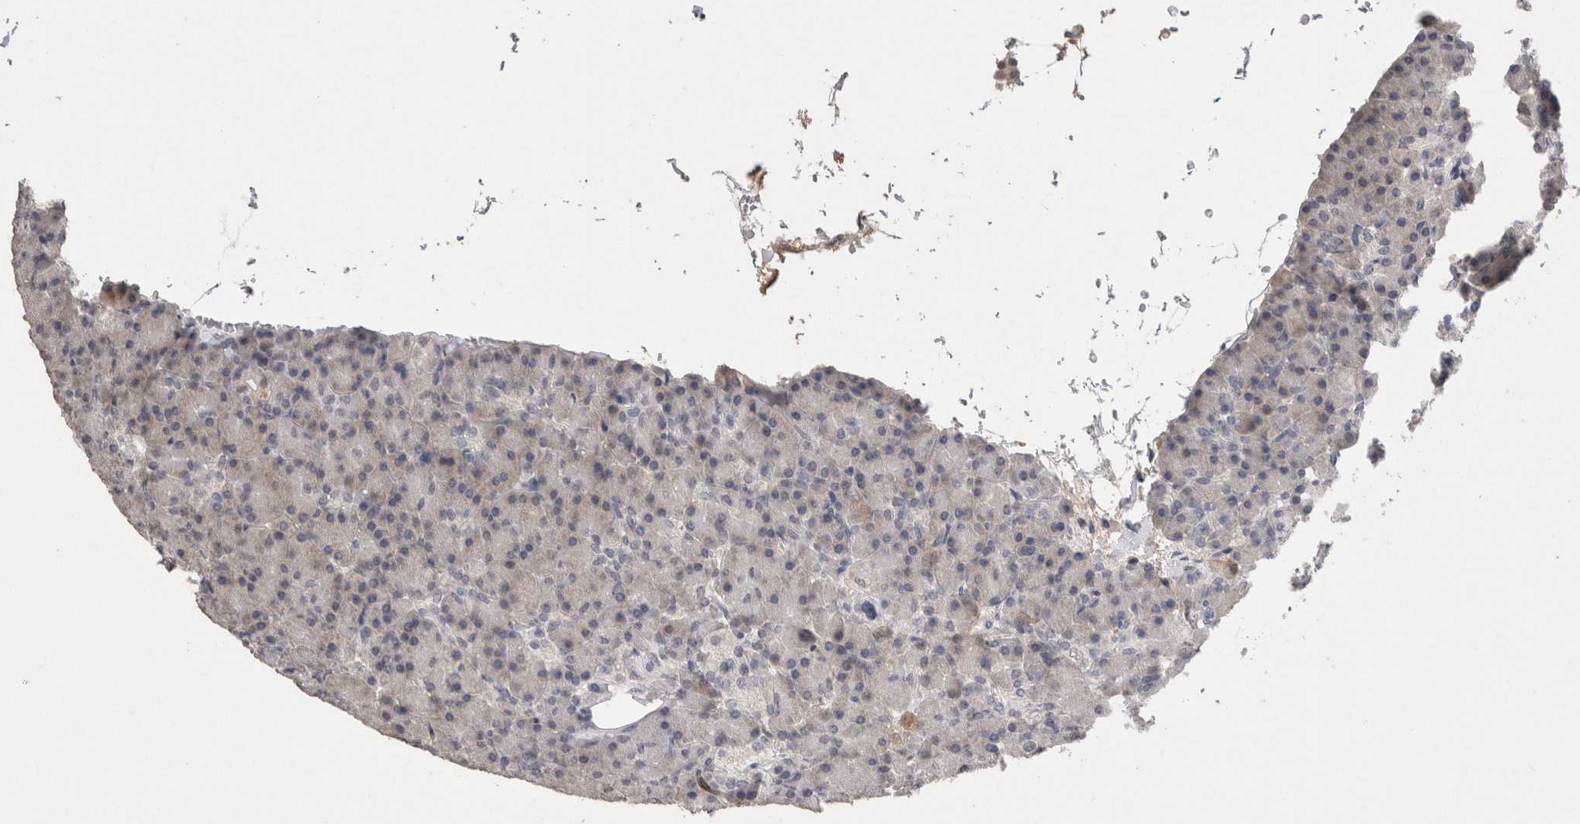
{"staining": {"intensity": "negative", "quantity": "none", "location": "none"}, "tissue": "pancreas", "cell_type": "Exocrine glandular cells", "image_type": "normal", "snomed": [{"axis": "morphology", "description": "Normal tissue, NOS"}, {"axis": "topography", "description": "Pancreas"}], "caption": "An immunohistochemistry (IHC) micrograph of unremarkable pancreas is shown. There is no staining in exocrine glandular cells of pancreas.", "gene": "CDH13", "patient": {"sex": "female", "age": 43}}